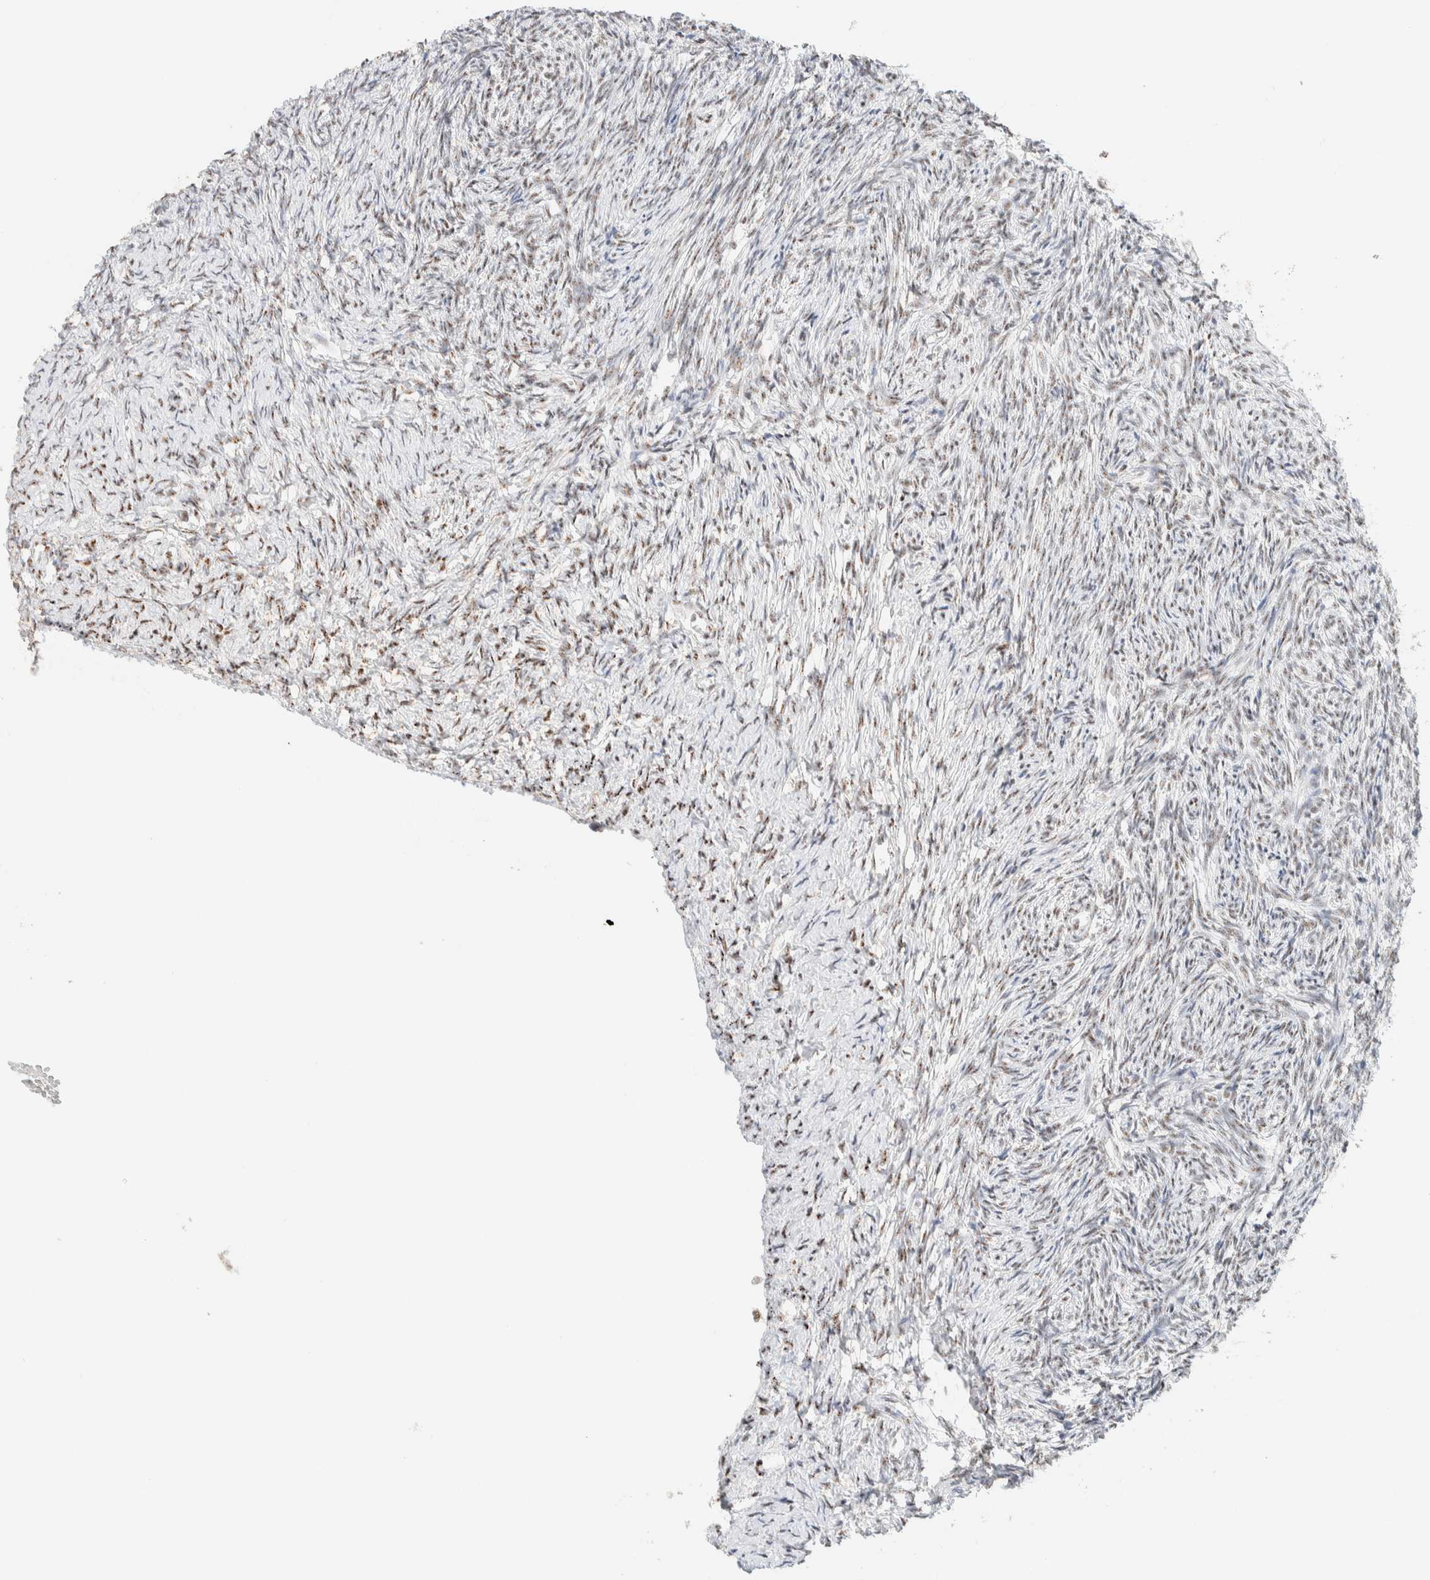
{"staining": {"intensity": "moderate", "quantity": ">75%", "location": "nuclear"}, "tissue": "ovary", "cell_type": "Follicle cells", "image_type": "normal", "snomed": [{"axis": "morphology", "description": "Normal tissue, NOS"}, {"axis": "topography", "description": "Ovary"}], "caption": "This histopathology image reveals immunohistochemistry (IHC) staining of benign ovary, with medium moderate nuclear positivity in about >75% of follicle cells.", "gene": "SON", "patient": {"sex": "female", "age": 41}}